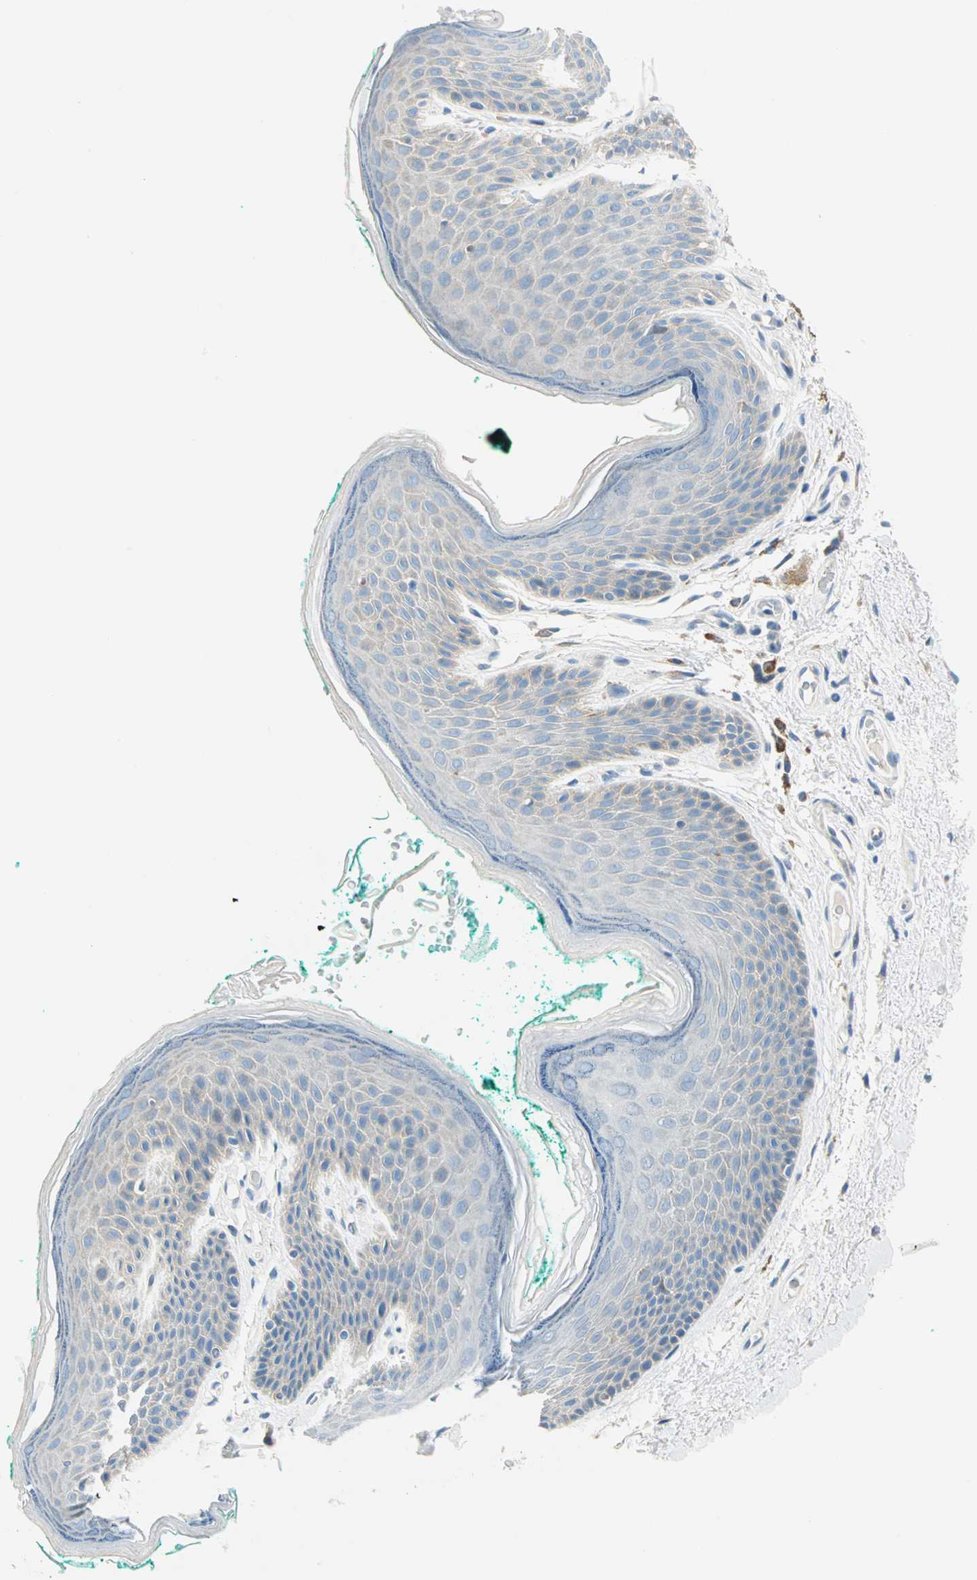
{"staining": {"intensity": "negative", "quantity": "none", "location": "none"}, "tissue": "skin", "cell_type": "Epidermal cells", "image_type": "normal", "snomed": [{"axis": "morphology", "description": "Normal tissue, NOS"}, {"axis": "topography", "description": "Anal"}], "caption": "High power microscopy micrograph of an IHC histopathology image of unremarkable skin, revealing no significant staining in epidermal cells.", "gene": "TMEM163", "patient": {"sex": "male", "age": 74}}